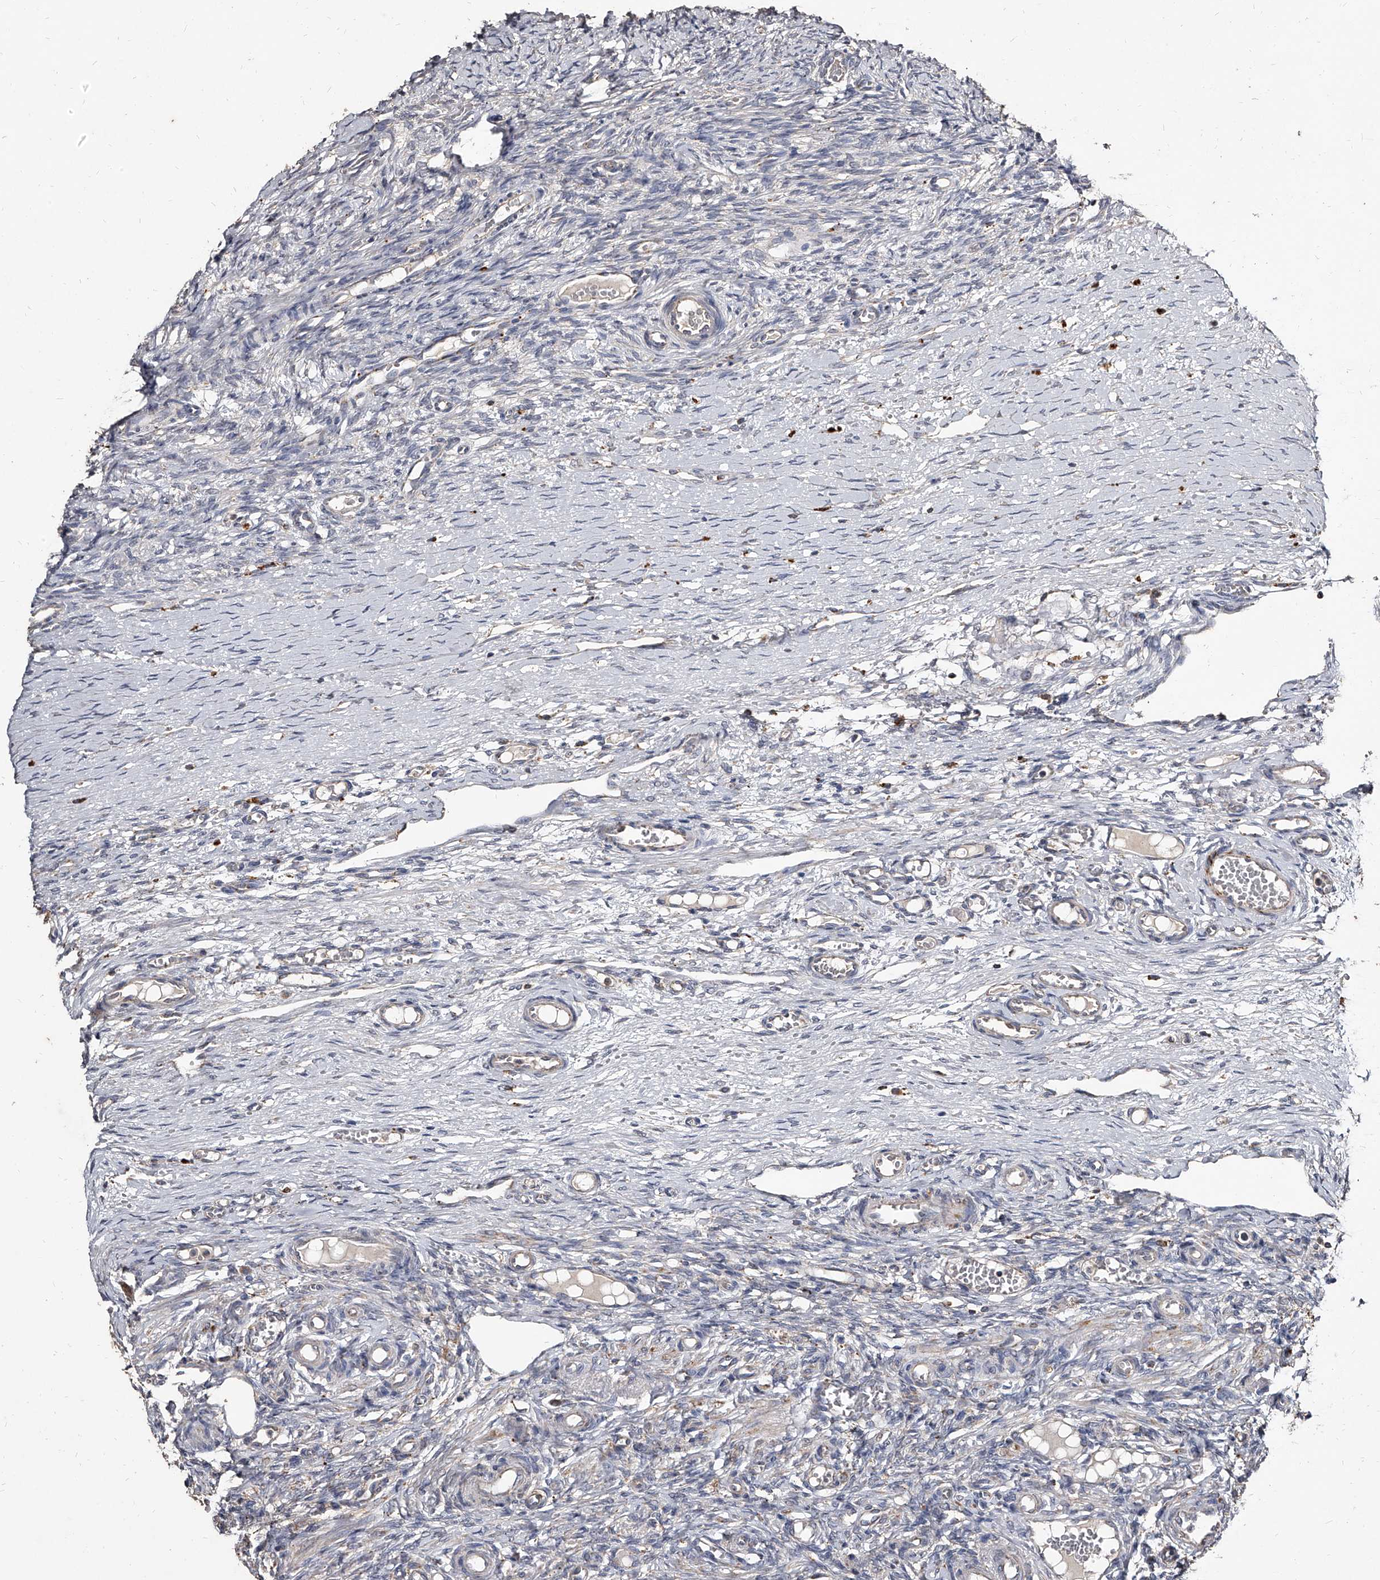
{"staining": {"intensity": "negative", "quantity": "none", "location": "none"}, "tissue": "ovary", "cell_type": "Ovarian stroma cells", "image_type": "normal", "snomed": [{"axis": "morphology", "description": "Adenocarcinoma, NOS"}, {"axis": "topography", "description": "Endometrium"}], "caption": "High power microscopy image of an IHC photomicrograph of unremarkable ovary, revealing no significant positivity in ovarian stroma cells.", "gene": "GPR183", "patient": {"sex": "female", "age": 32}}